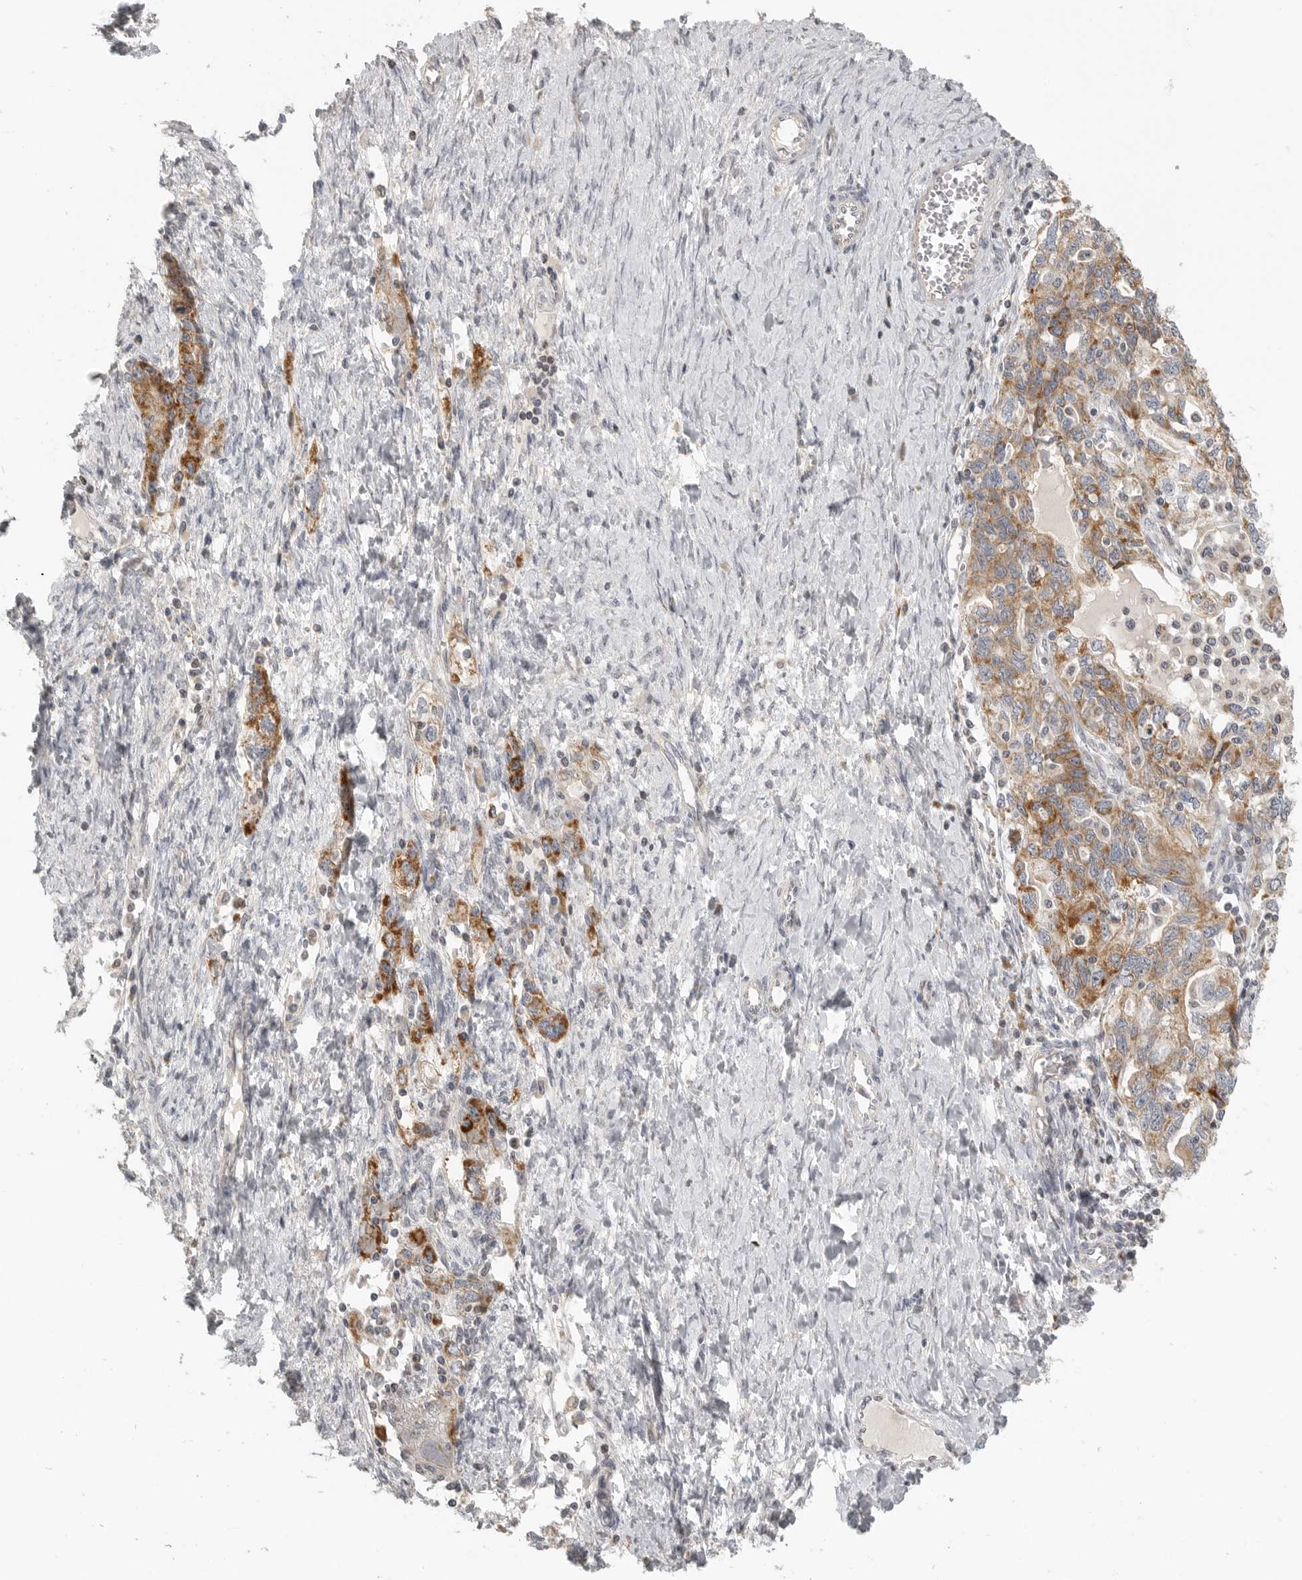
{"staining": {"intensity": "moderate", "quantity": ">75%", "location": "cytoplasmic/membranous"}, "tissue": "ovarian cancer", "cell_type": "Tumor cells", "image_type": "cancer", "snomed": [{"axis": "morphology", "description": "Carcinoma, NOS"}, {"axis": "morphology", "description": "Cystadenocarcinoma, serous, NOS"}, {"axis": "topography", "description": "Ovary"}], "caption": "A medium amount of moderate cytoplasmic/membranous expression is appreciated in about >75% of tumor cells in ovarian carcinoma tissue.", "gene": "RXFP3", "patient": {"sex": "female", "age": 69}}